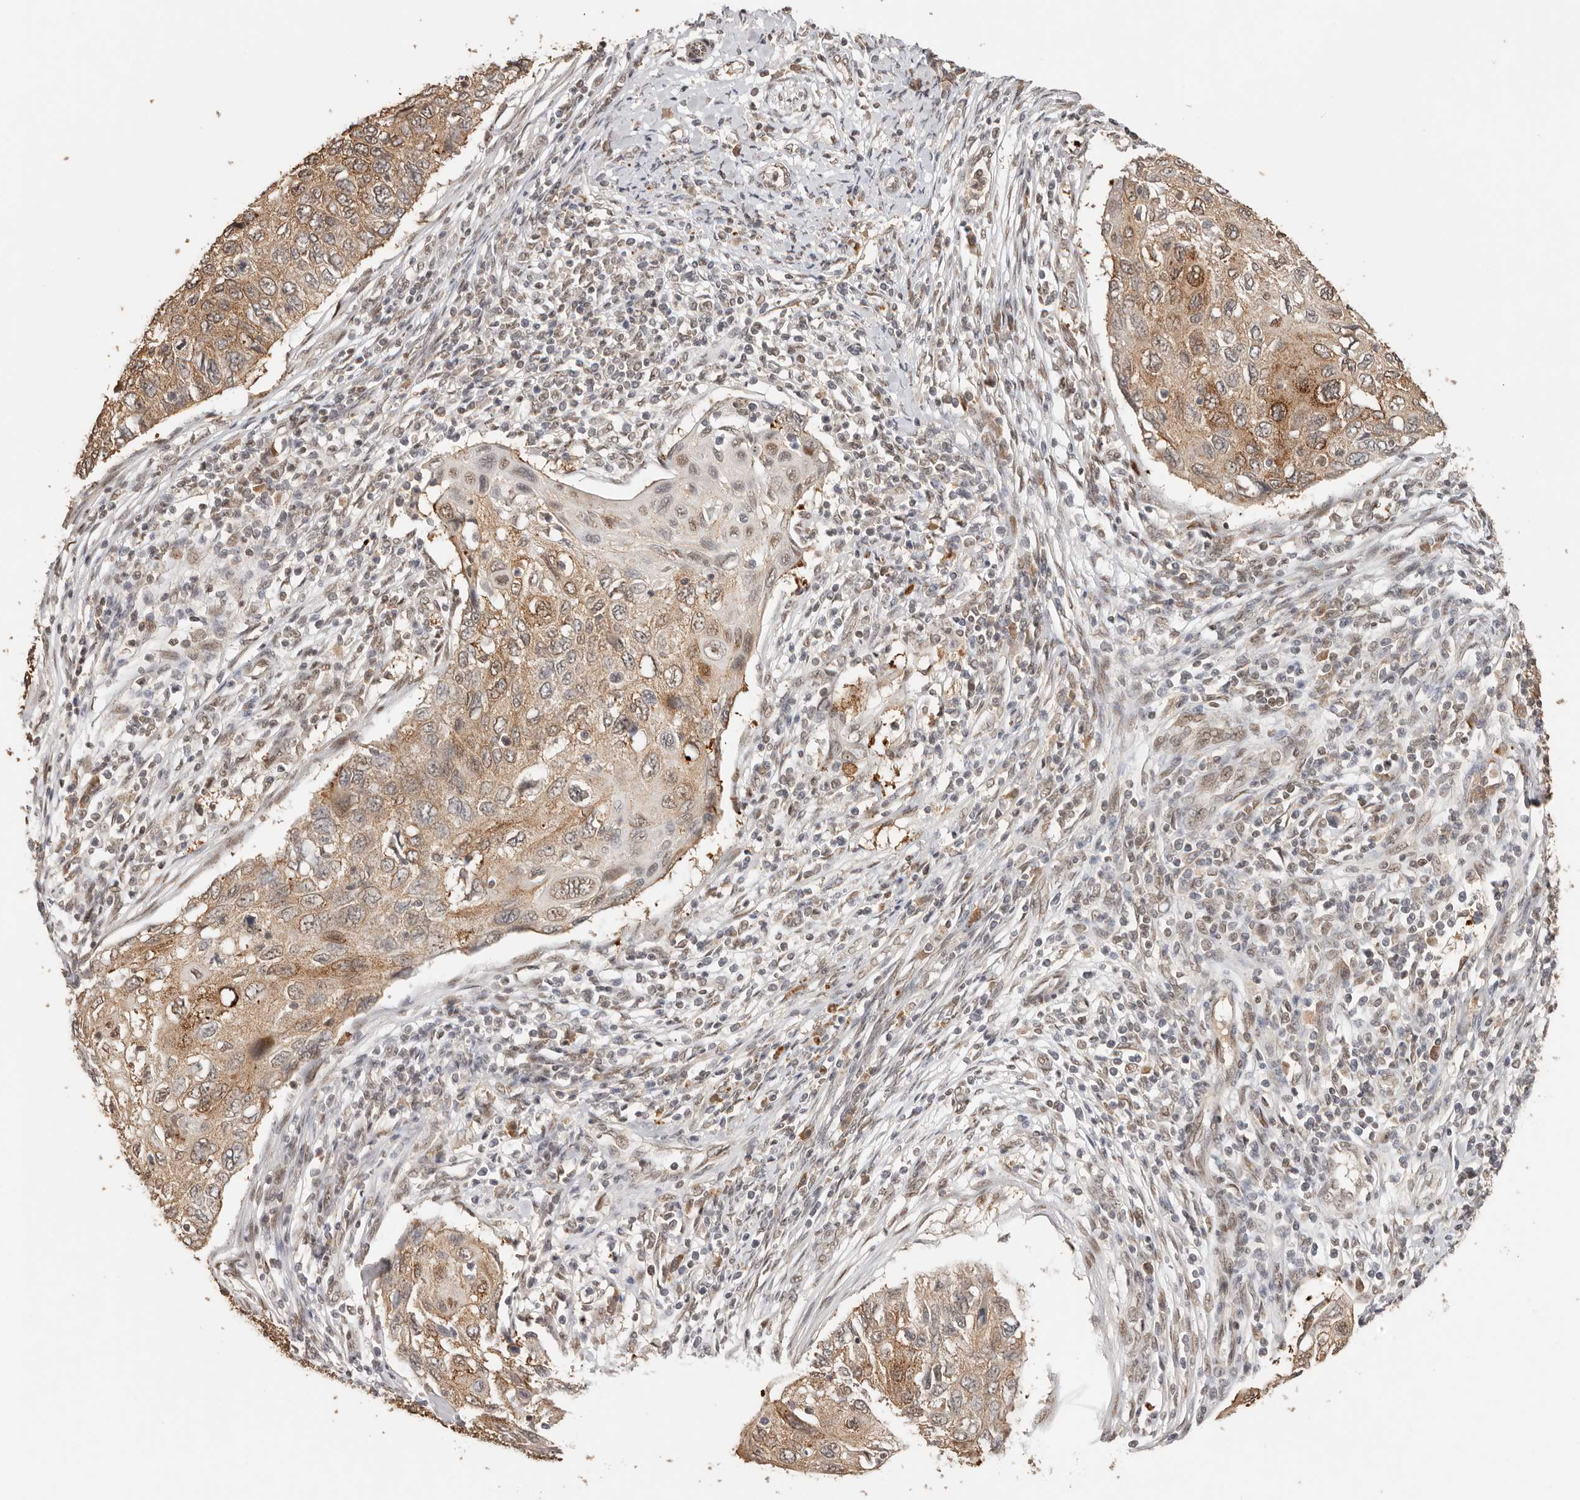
{"staining": {"intensity": "moderate", "quantity": "25%-75%", "location": "cytoplasmic/membranous,nuclear"}, "tissue": "cervical cancer", "cell_type": "Tumor cells", "image_type": "cancer", "snomed": [{"axis": "morphology", "description": "Squamous cell carcinoma, NOS"}, {"axis": "topography", "description": "Cervix"}], "caption": "Immunohistochemical staining of cervical squamous cell carcinoma displays moderate cytoplasmic/membranous and nuclear protein expression in about 25%-75% of tumor cells.", "gene": "SEC14L1", "patient": {"sex": "female", "age": 70}}